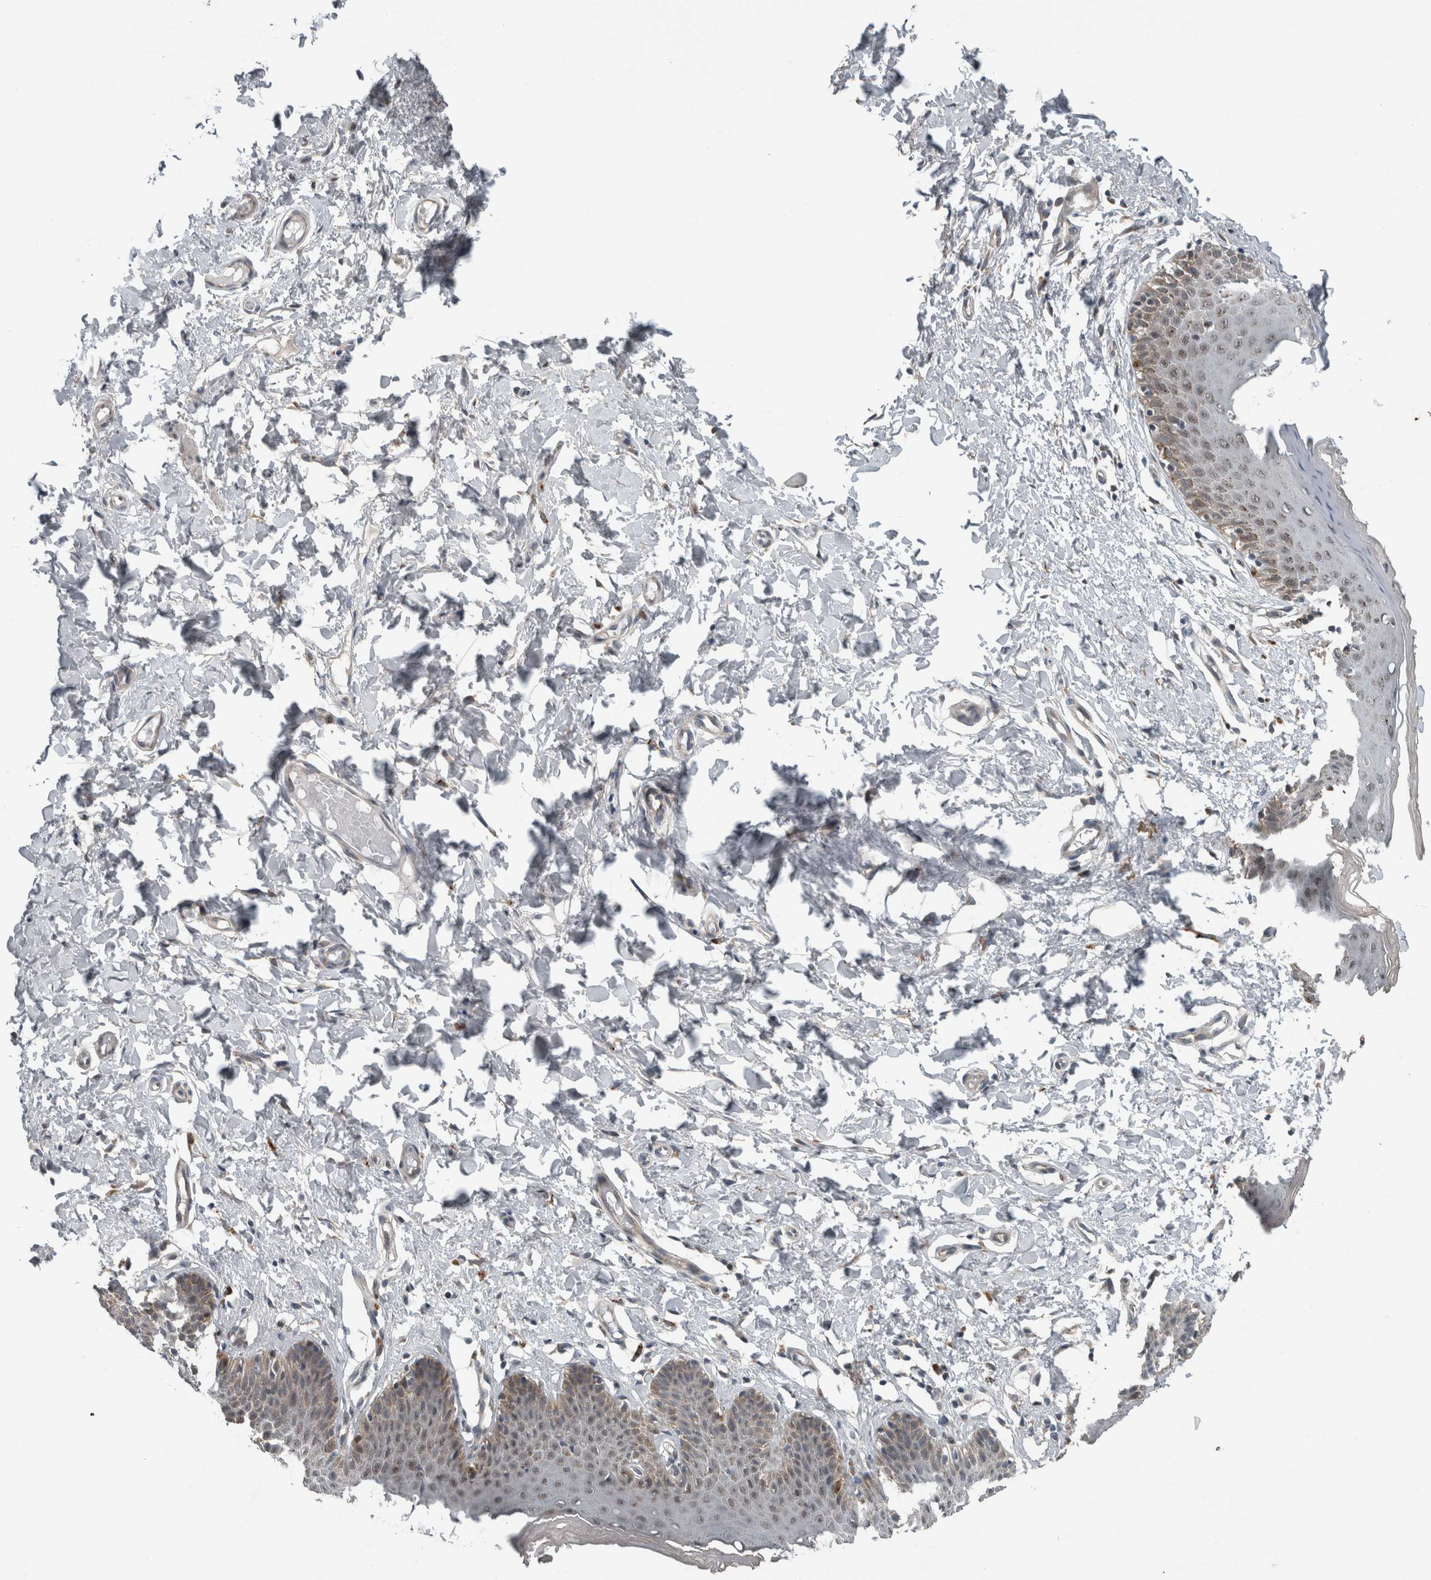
{"staining": {"intensity": "weak", "quantity": "<25%", "location": "cytoplasmic/membranous"}, "tissue": "skin", "cell_type": "Epidermal cells", "image_type": "normal", "snomed": [{"axis": "morphology", "description": "Normal tissue, NOS"}, {"axis": "topography", "description": "Vulva"}], "caption": "The IHC photomicrograph has no significant expression in epidermal cells of skin. (Brightfield microscopy of DAB IHC at high magnification).", "gene": "GBA2", "patient": {"sex": "female", "age": 66}}